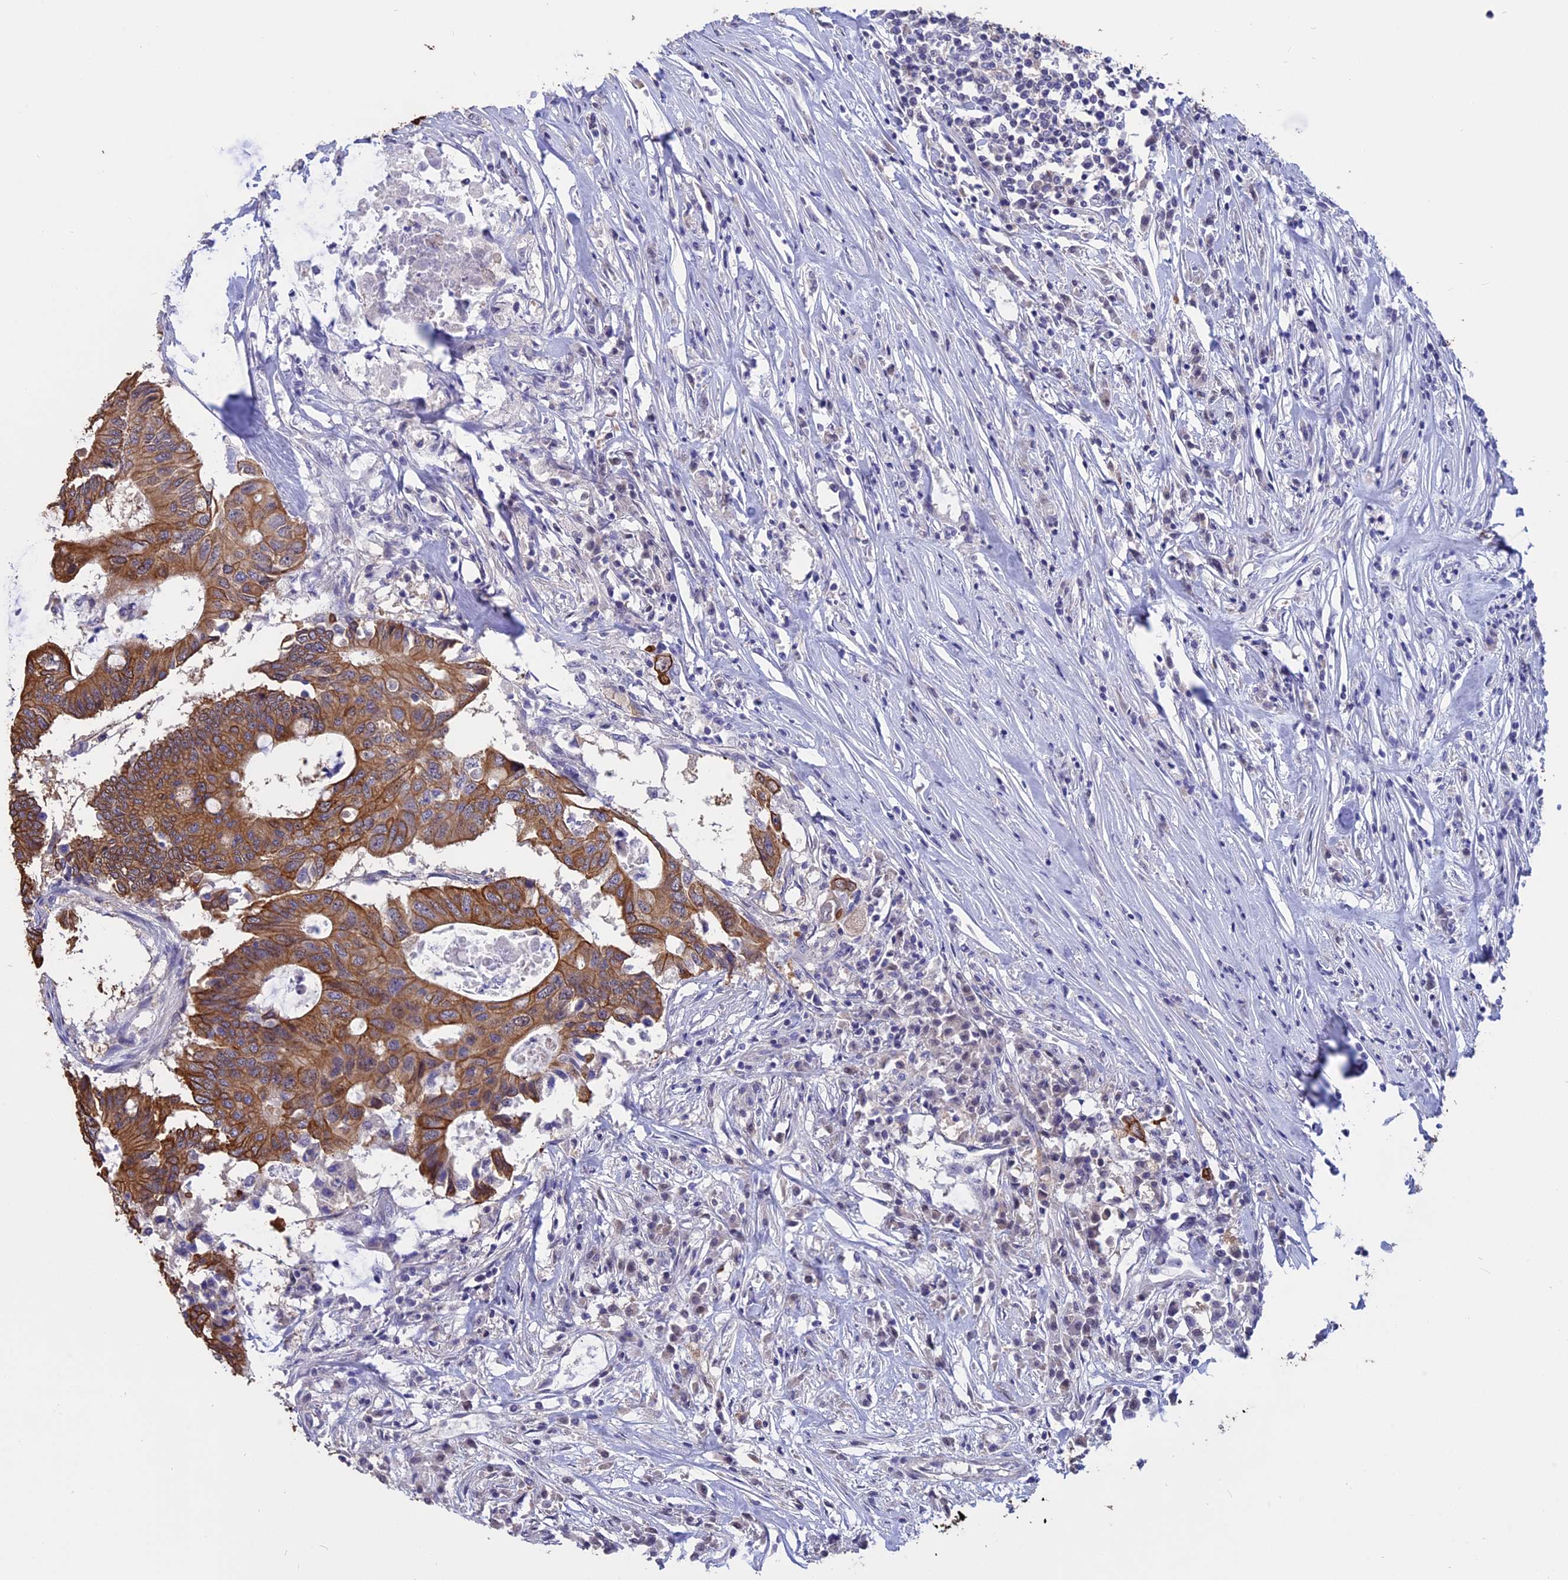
{"staining": {"intensity": "strong", "quantity": ">75%", "location": "cytoplasmic/membranous"}, "tissue": "colorectal cancer", "cell_type": "Tumor cells", "image_type": "cancer", "snomed": [{"axis": "morphology", "description": "Adenocarcinoma, NOS"}, {"axis": "topography", "description": "Colon"}], "caption": "Protein staining of adenocarcinoma (colorectal) tissue demonstrates strong cytoplasmic/membranous positivity in approximately >75% of tumor cells.", "gene": "STUB1", "patient": {"sex": "male", "age": 71}}